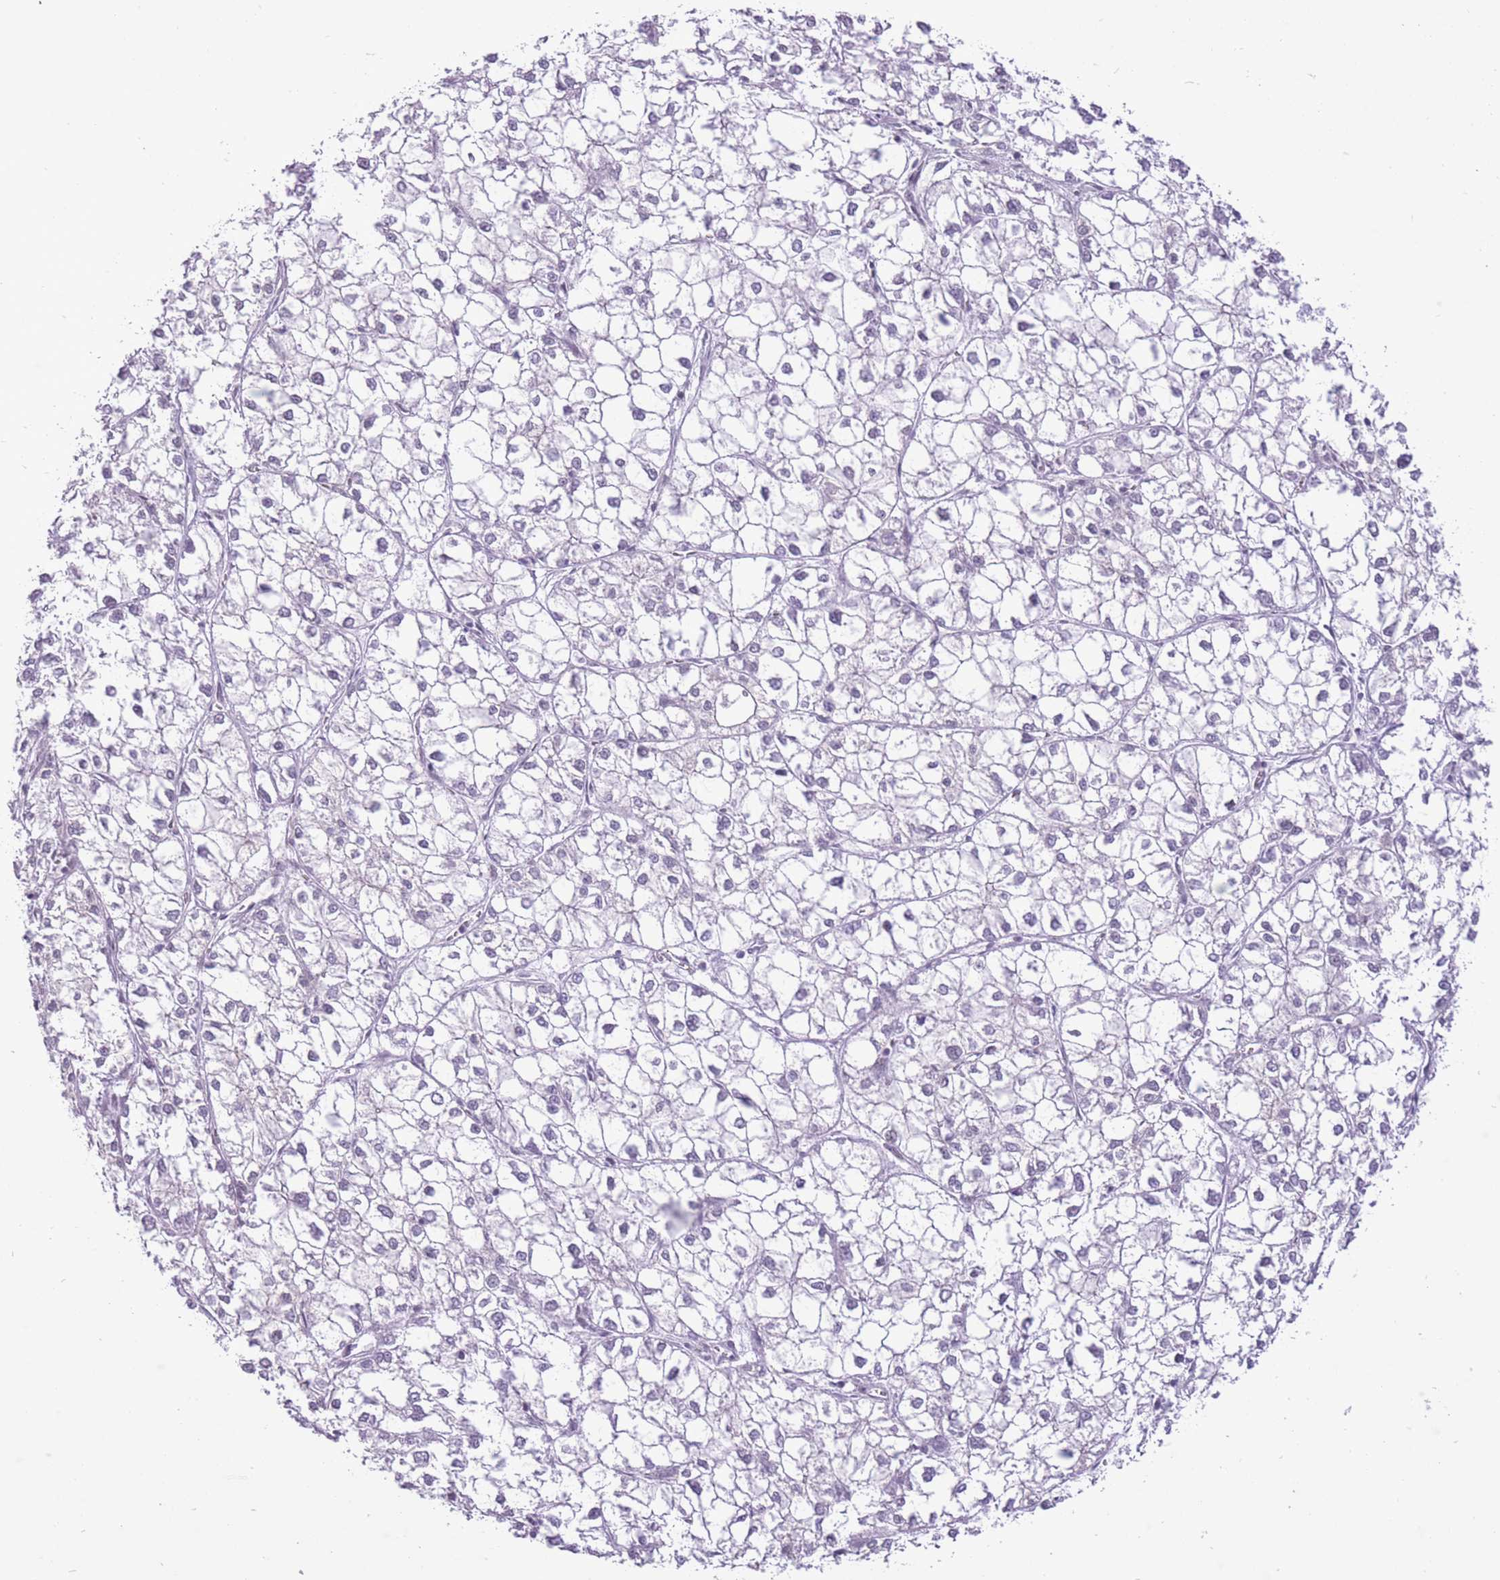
{"staining": {"intensity": "negative", "quantity": "none", "location": "none"}, "tissue": "liver cancer", "cell_type": "Tumor cells", "image_type": "cancer", "snomed": [{"axis": "morphology", "description": "Carcinoma, Hepatocellular, NOS"}, {"axis": "topography", "description": "Liver"}], "caption": "A photomicrograph of human liver cancer (hepatocellular carcinoma) is negative for staining in tumor cells.", "gene": "ZBED5", "patient": {"sex": "female", "age": 43}}